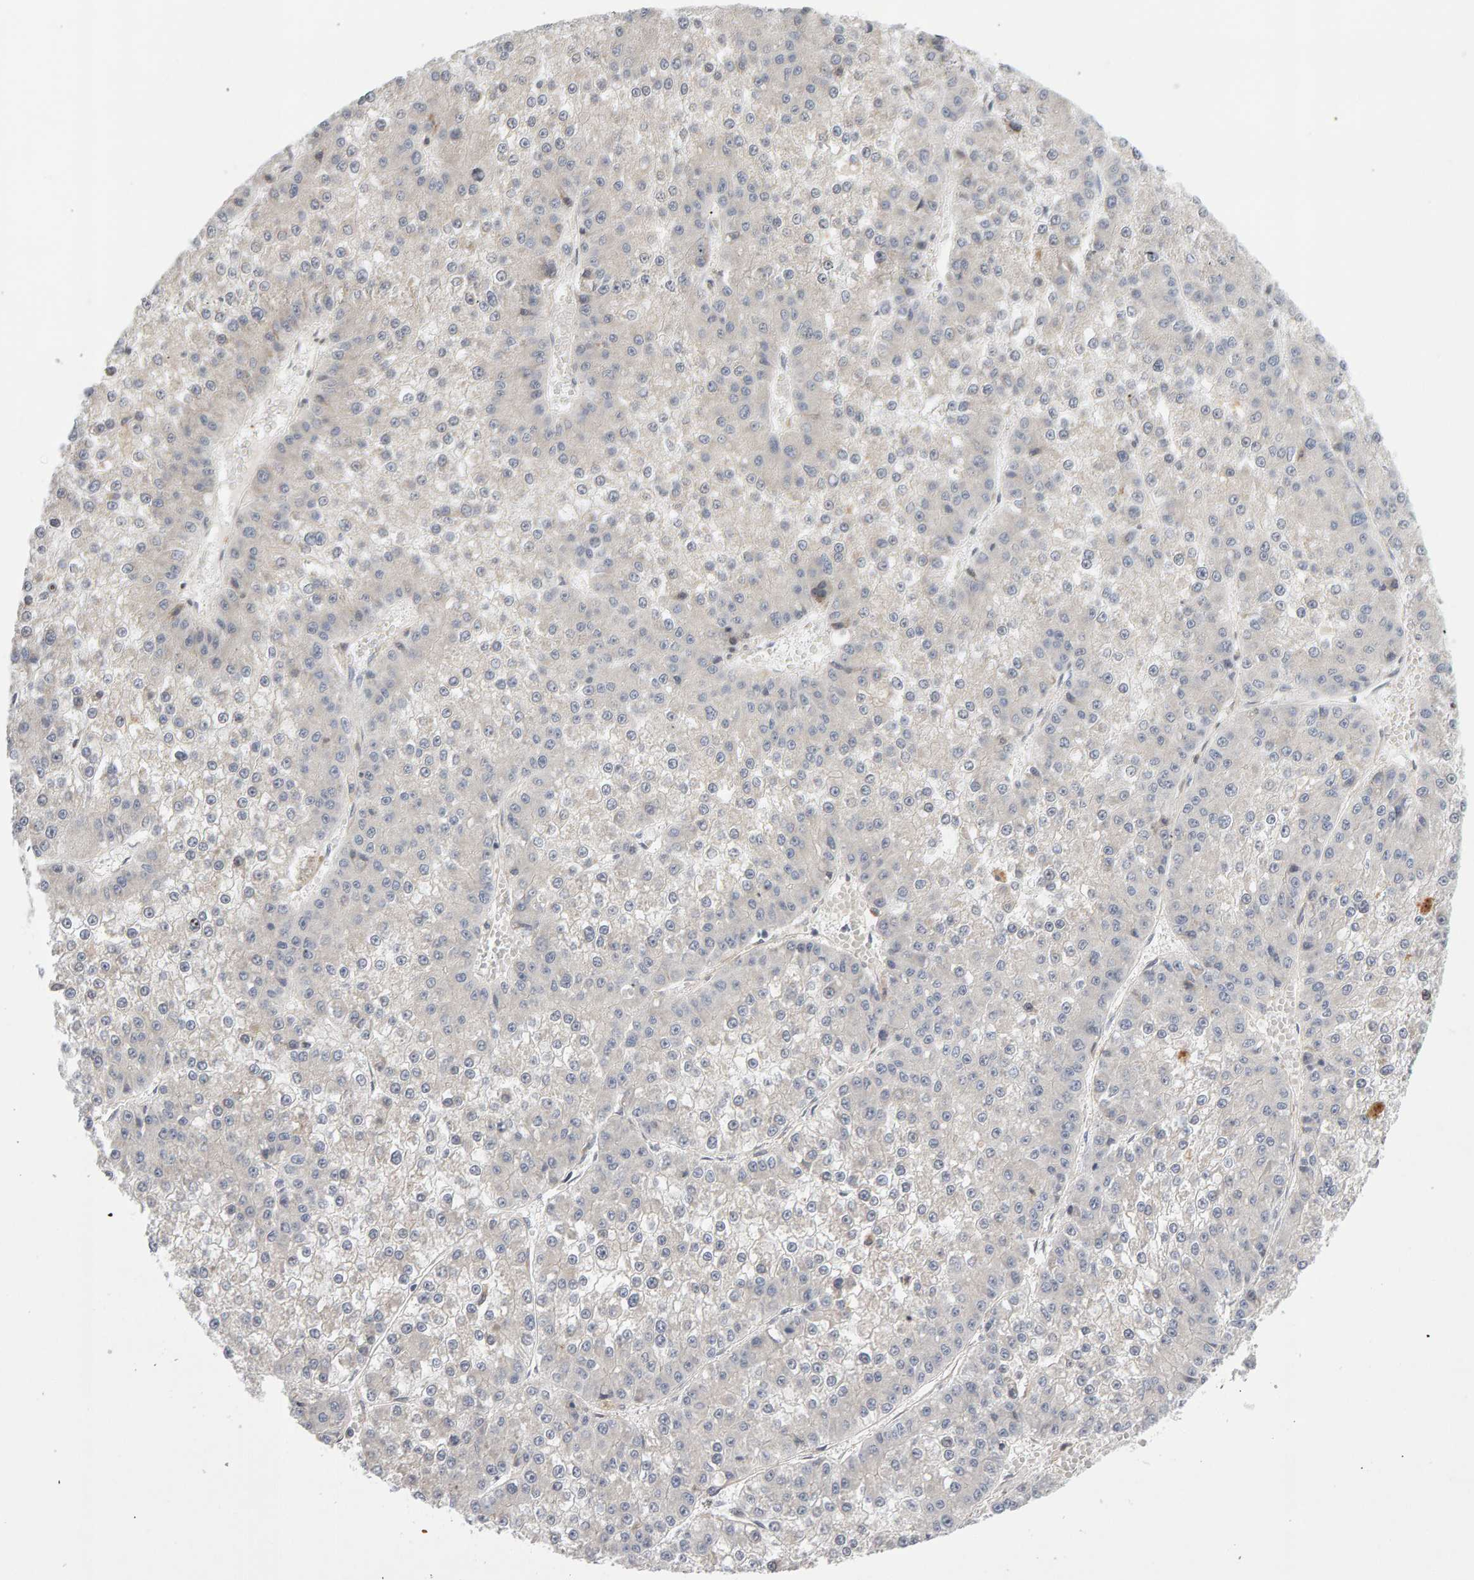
{"staining": {"intensity": "negative", "quantity": "none", "location": "none"}, "tissue": "liver cancer", "cell_type": "Tumor cells", "image_type": "cancer", "snomed": [{"axis": "morphology", "description": "Carcinoma, Hepatocellular, NOS"}, {"axis": "topography", "description": "Liver"}], "caption": "Immunohistochemistry (IHC) of hepatocellular carcinoma (liver) shows no expression in tumor cells. (Brightfield microscopy of DAB IHC at high magnification).", "gene": "LZTS1", "patient": {"sex": "female", "age": 73}}